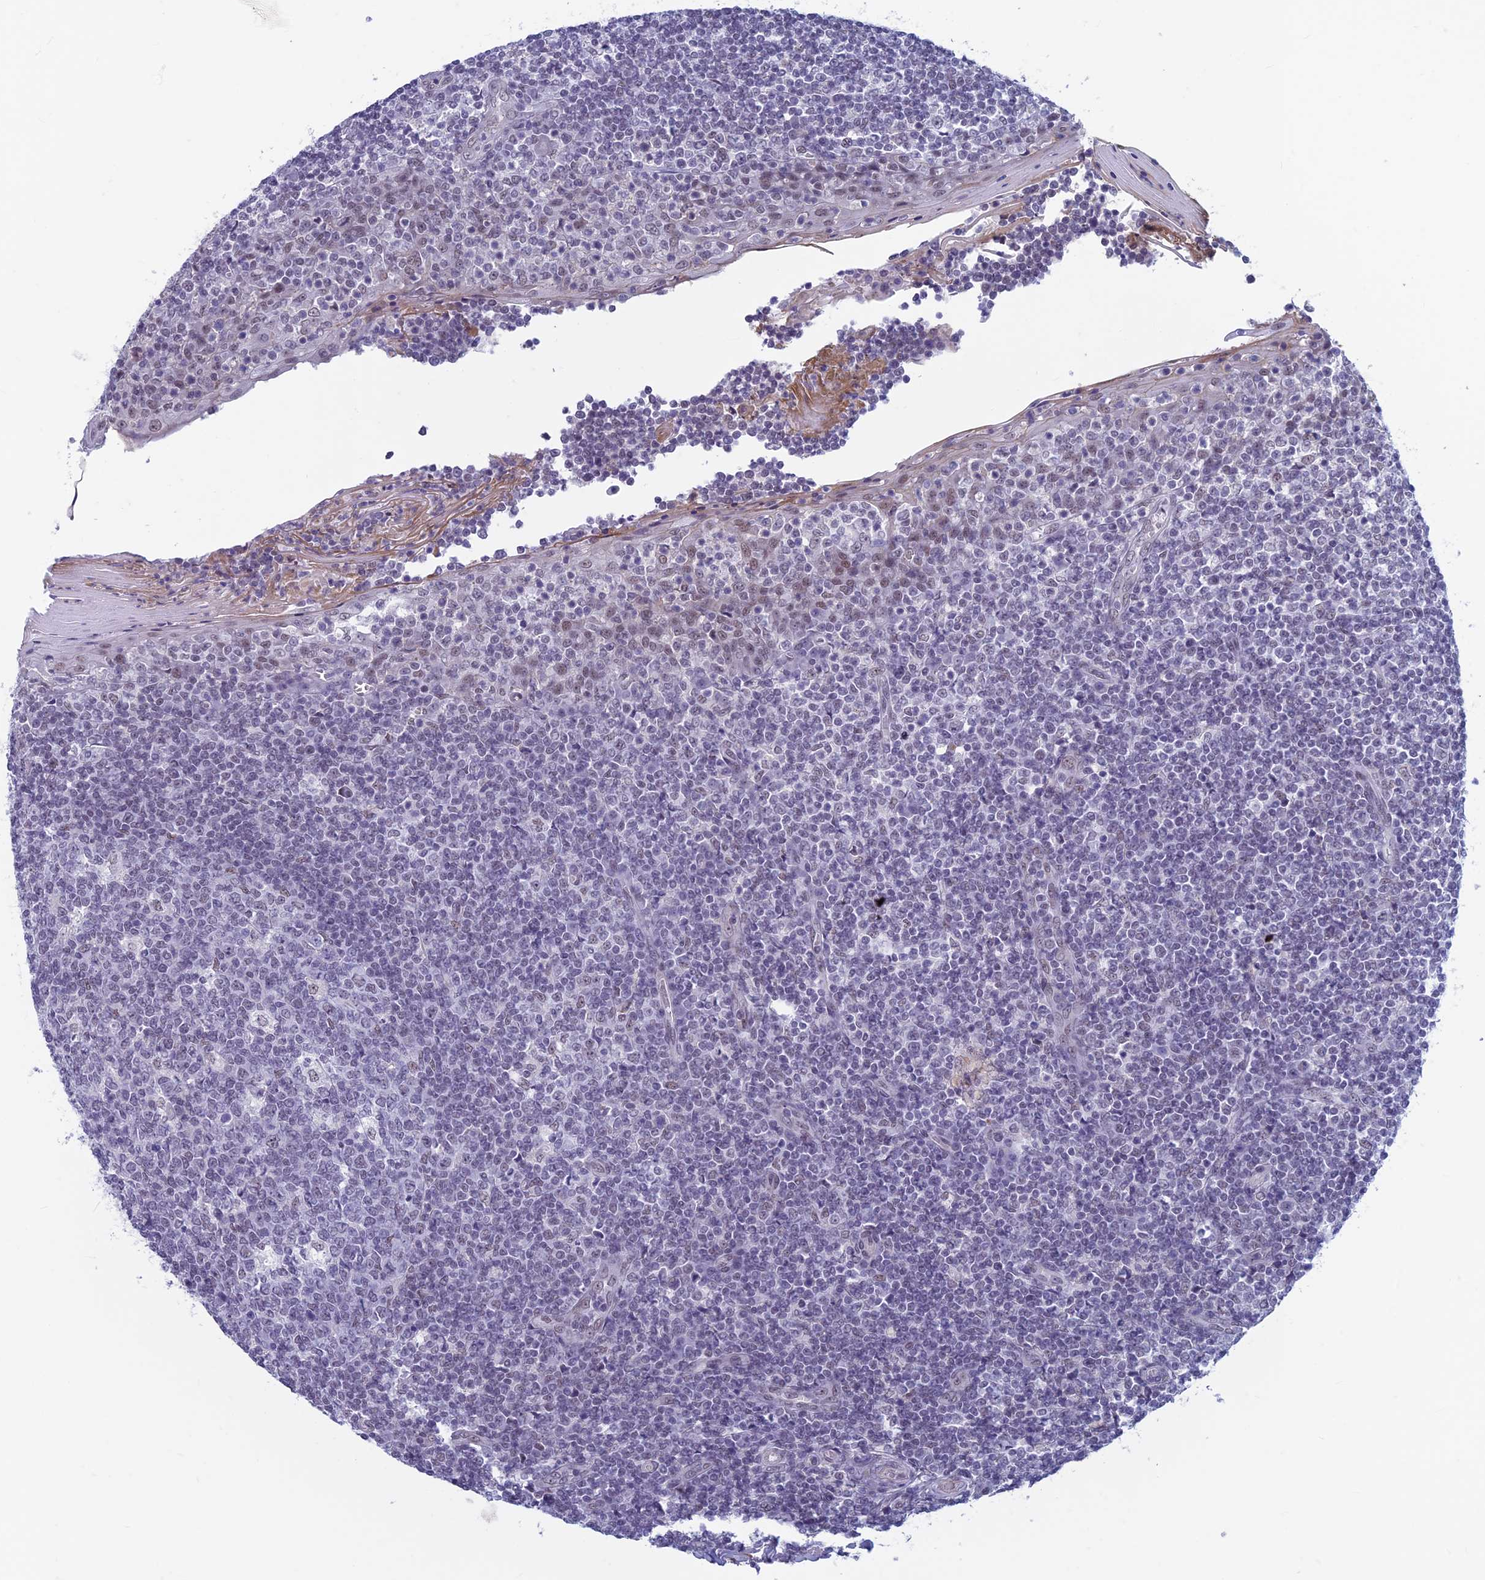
{"staining": {"intensity": "negative", "quantity": "none", "location": "none"}, "tissue": "tonsil", "cell_type": "Germinal center cells", "image_type": "normal", "snomed": [{"axis": "morphology", "description": "Normal tissue, NOS"}, {"axis": "topography", "description": "Tonsil"}], "caption": "Tonsil stained for a protein using IHC exhibits no positivity germinal center cells.", "gene": "ASH2L", "patient": {"sex": "female", "age": 19}}